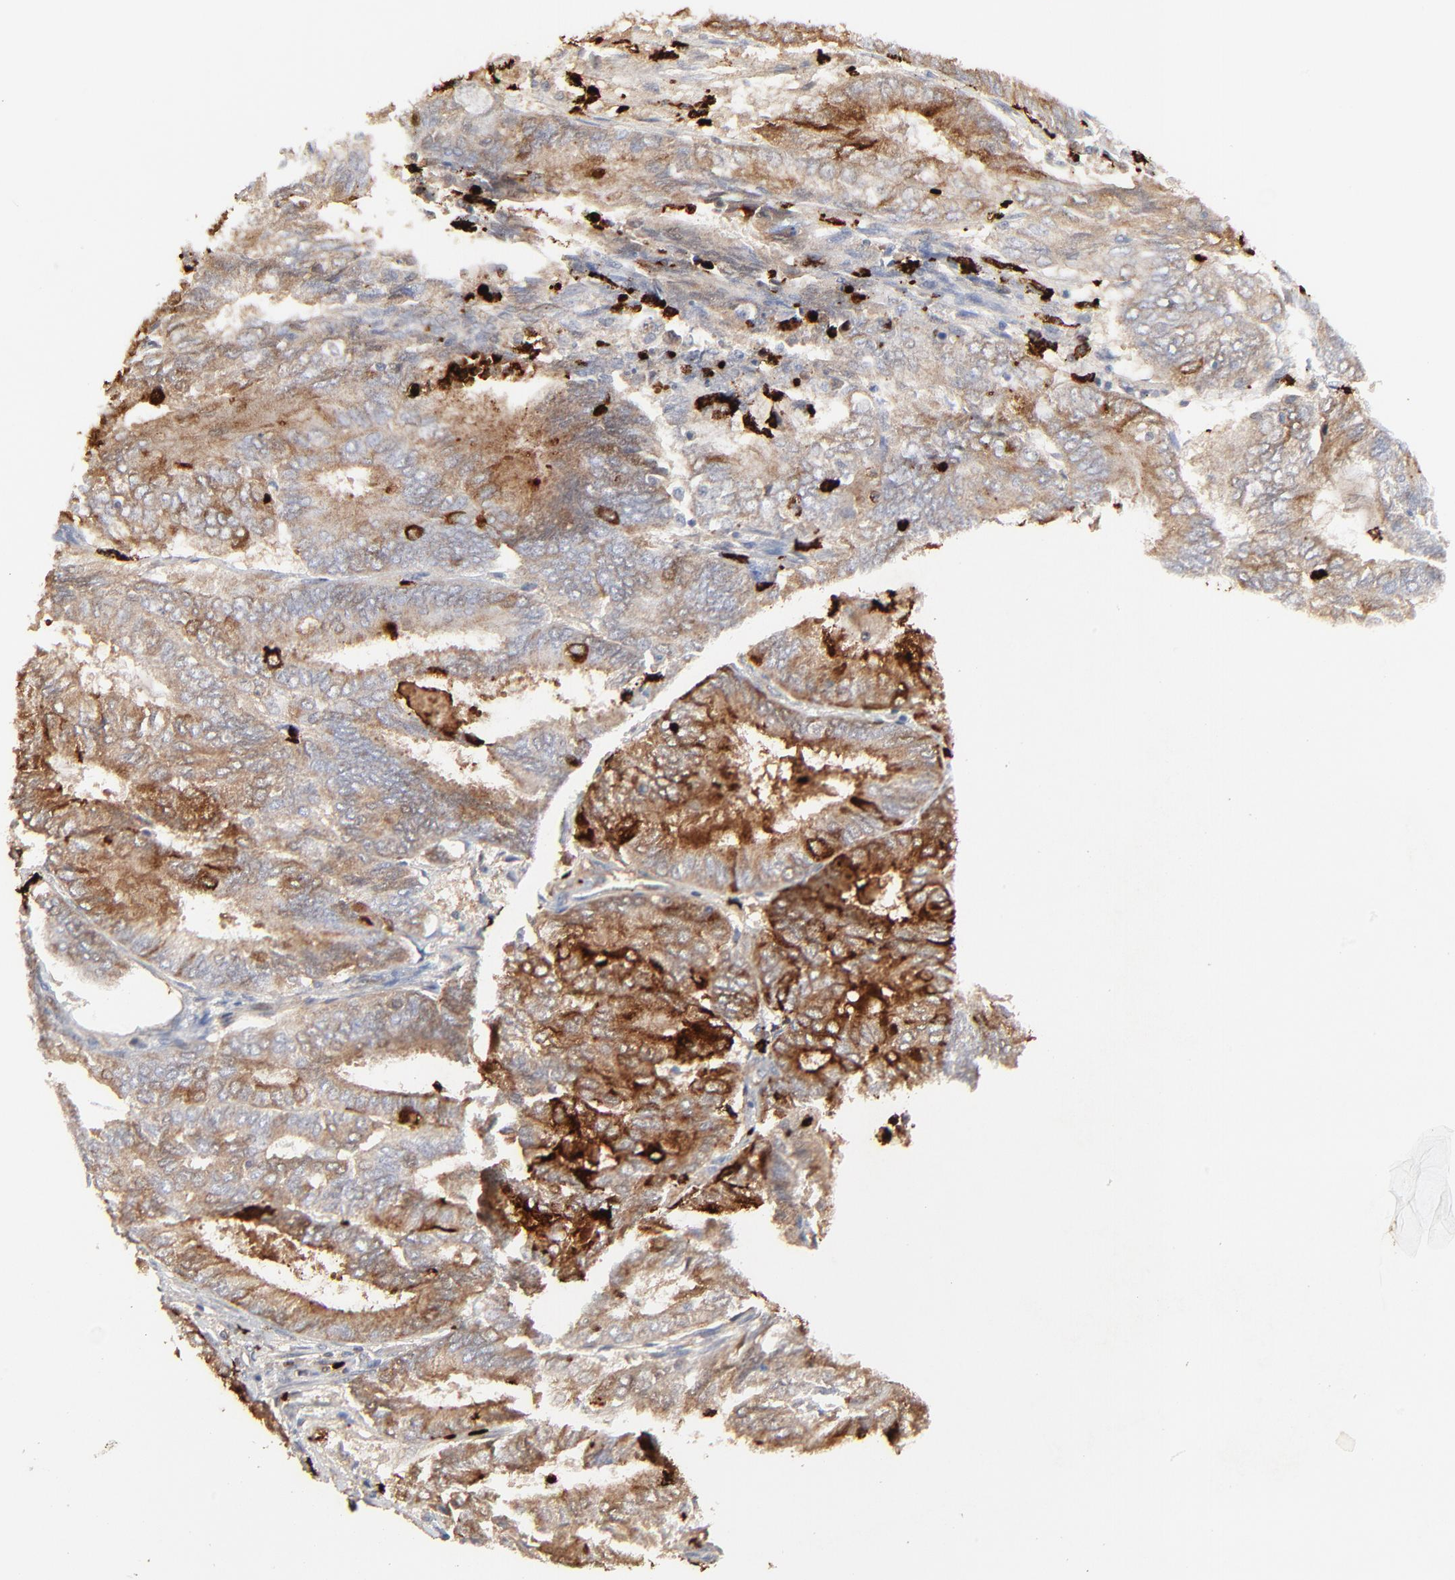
{"staining": {"intensity": "moderate", "quantity": ">75%", "location": "cytoplasmic/membranous"}, "tissue": "endometrial cancer", "cell_type": "Tumor cells", "image_type": "cancer", "snomed": [{"axis": "morphology", "description": "Adenocarcinoma, NOS"}, {"axis": "topography", "description": "Endometrium"}], "caption": "Immunohistochemical staining of human adenocarcinoma (endometrial) displays medium levels of moderate cytoplasmic/membranous protein expression in approximately >75% of tumor cells.", "gene": "LCN2", "patient": {"sex": "female", "age": 59}}